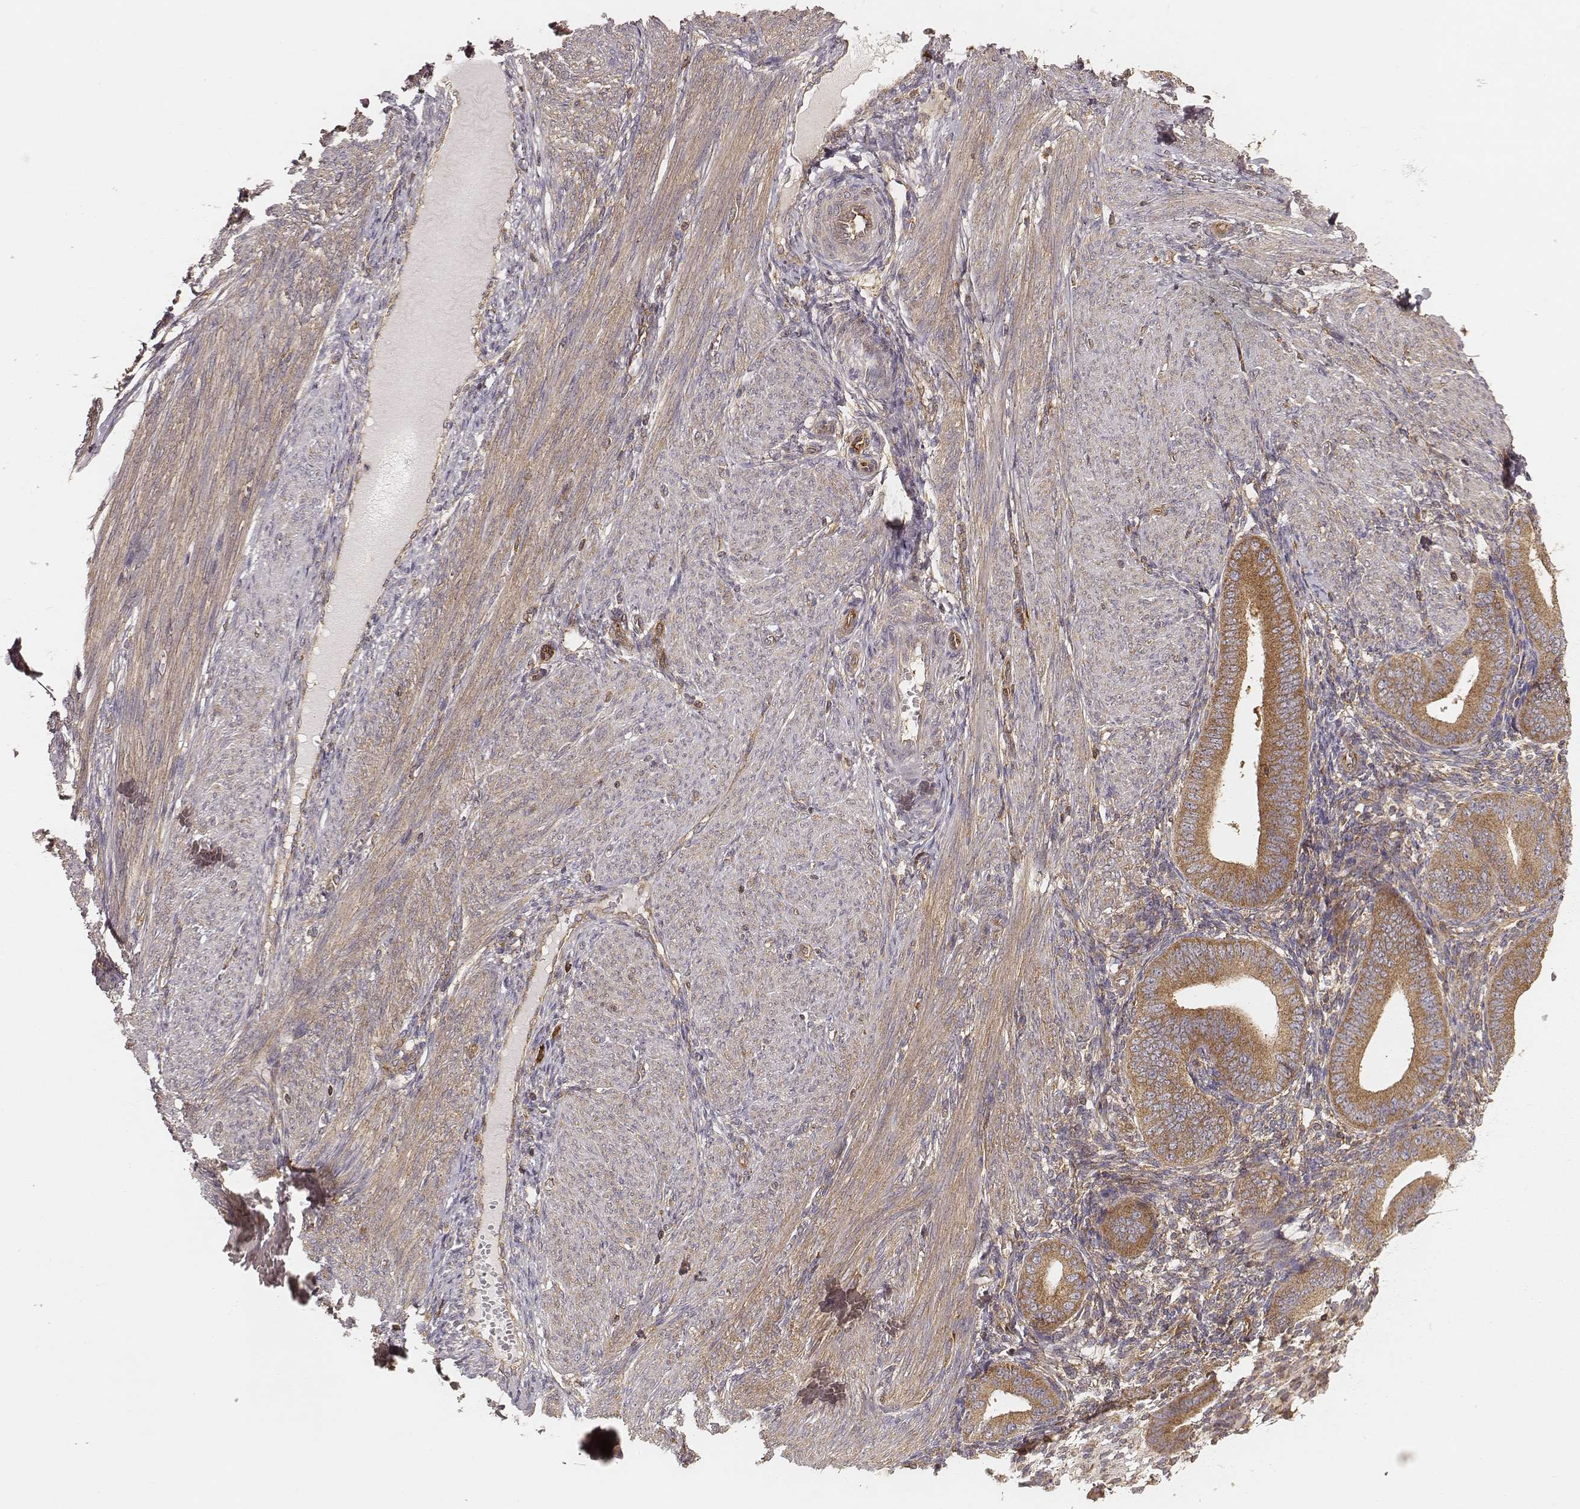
{"staining": {"intensity": "weak", "quantity": ">75%", "location": "cytoplasmic/membranous"}, "tissue": "endometrium", "cell_type": "Cells in endometrial stroma", "image_type": "normal", "snomed": [{"axis": "morphology", "description": "Normal tissue, NOS"}, {"axis": "topography", "description": "Endometrium"}], "caption": "Immunohistochemical staining of unremarkable endometrium displays >75% levels of weak cytoplasmic/membranous protein staining in approximately >75% of cells in endometrial stroma.", "gene": "CARS1", "patient": {"sex": "female", "age": 39}}